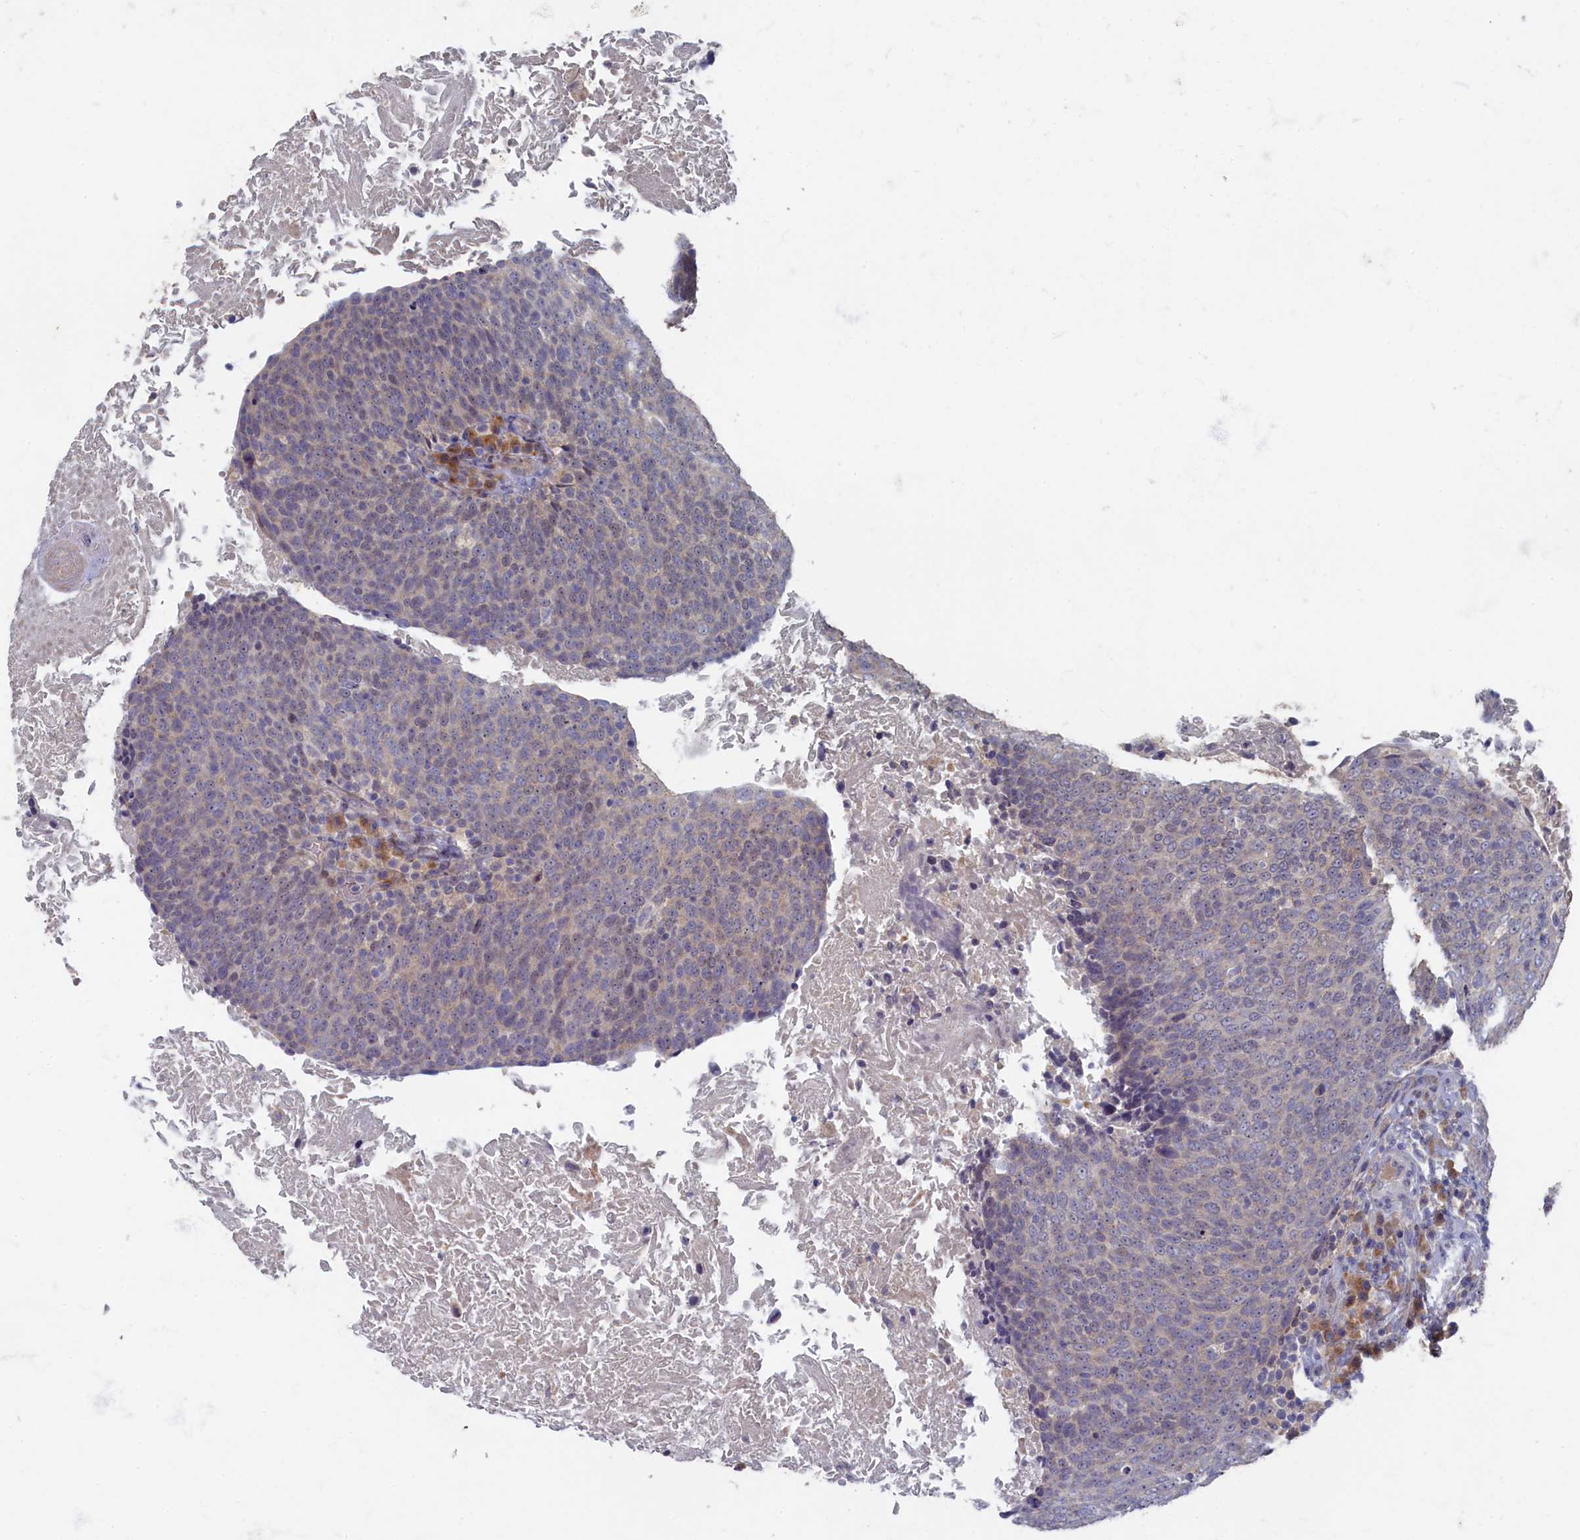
{"staining": {"intensity": "negative", "quantity": "none", "location": "none"}, "tissue": "head and neck cancer", "cell_type": "Tumor cells", "image_type": "cancer", "snomed": [{"axis": "morphology", "description": "Squamous cell carcinoma, NOS"}, {"axis": "morphology", "description": "Squamous cell carcinoma, metastatic, NOS"}, {"axis": "topography", "description": "Lymph node"}, {"axis": "topography", "description": "Head-Neck"}], "caption": "The photomicrograph displays no significant staining in tumor cells of head and neck cancer (squamous cell carcinoma). (DAB (3,3'-diaminobenzidine) IHC, high magnification).", "gene": "HUNK", "patient": {"sex": "male", "age": 62}}